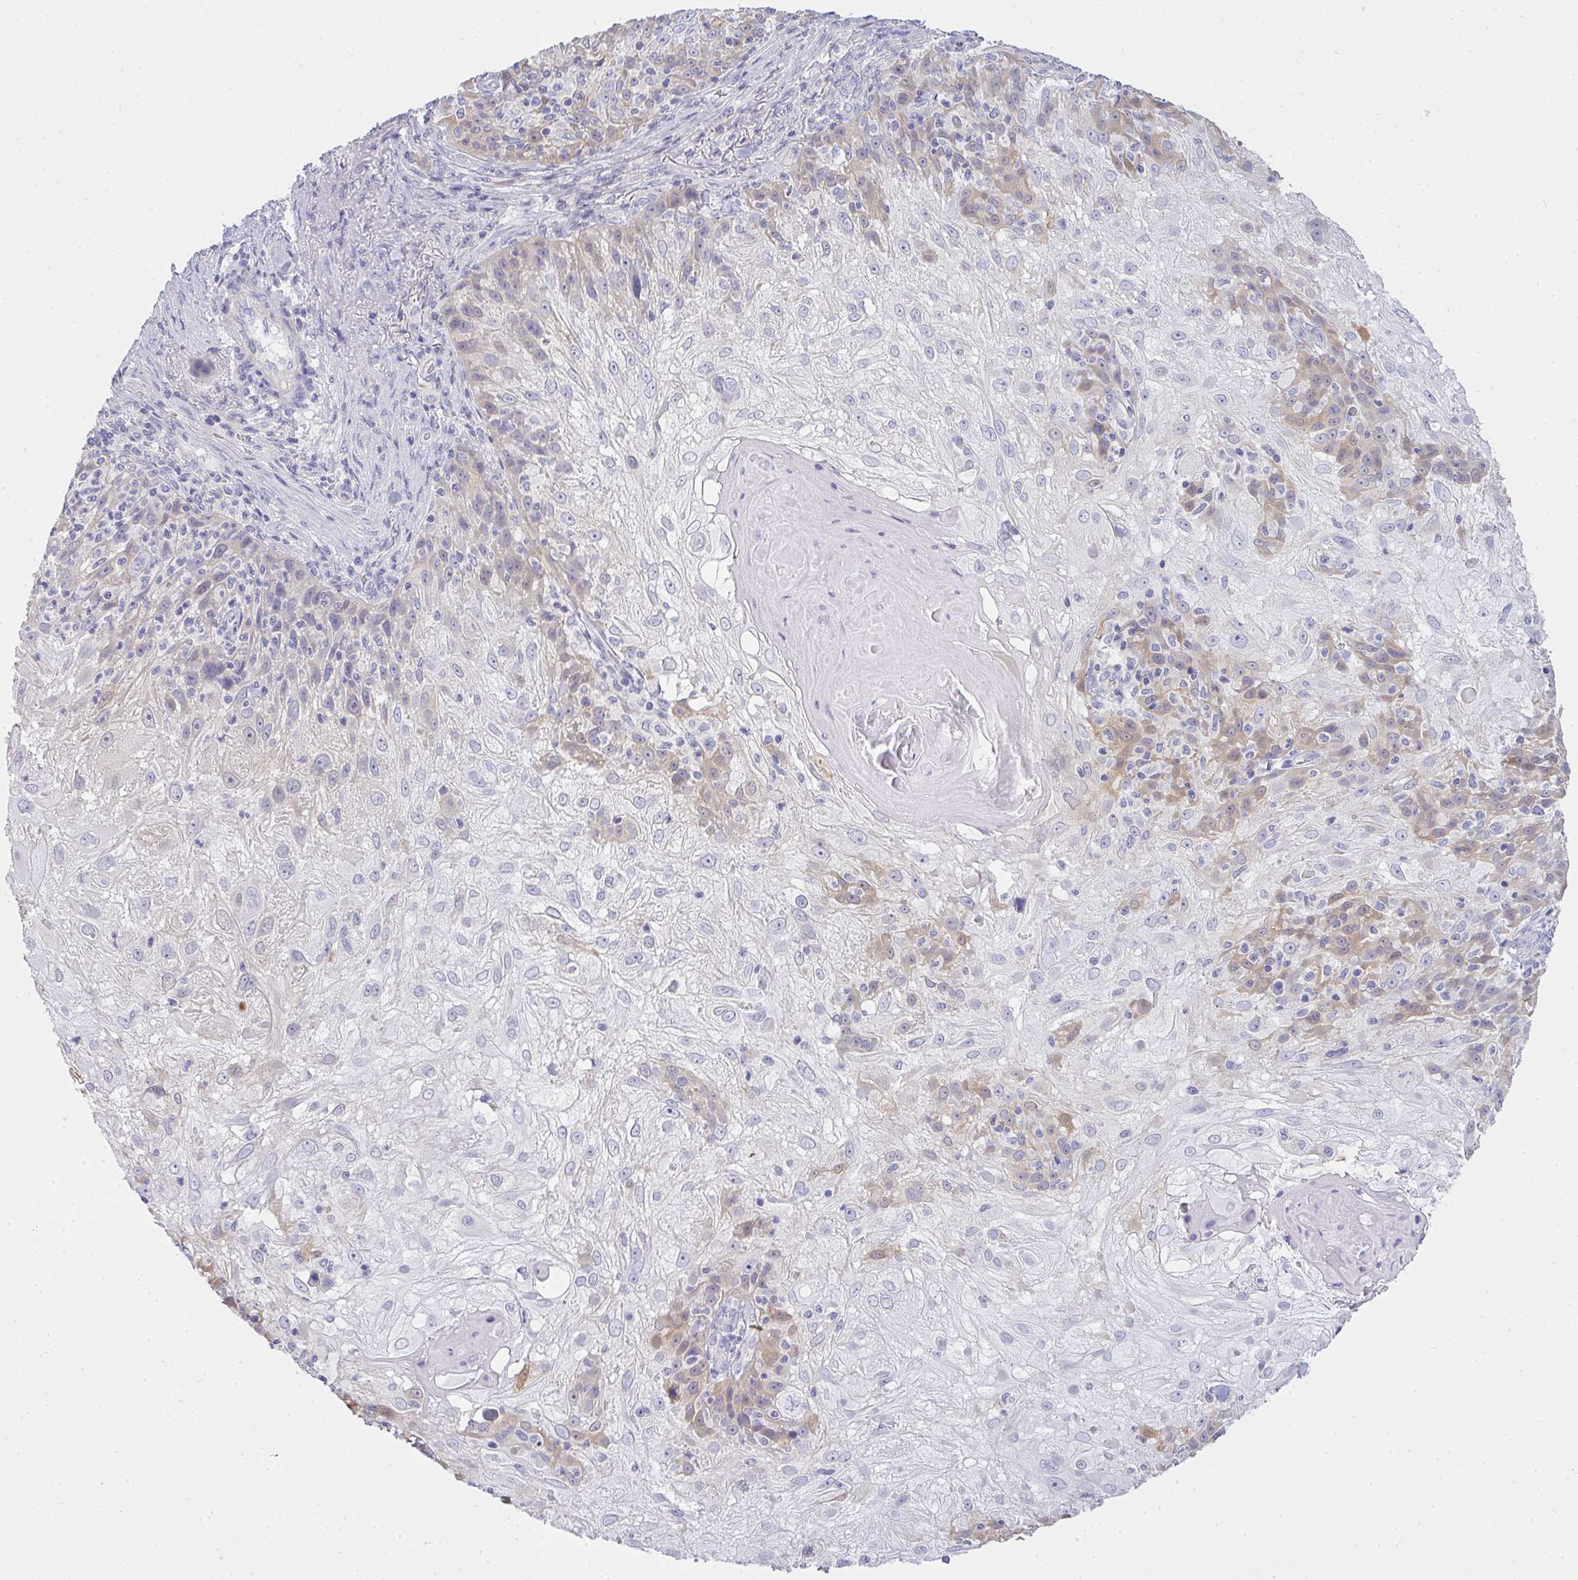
{"staining": {"intensity": "weak", "quantity": "25%-75%", "location": "cytoplasmic/membranous"}, "tissue": "skin cancer", "cell_type": "Tumor cells", "image_type": "cancer", "snomed": [{"axis": "morphology", "description": "Normal tissue, NOS"}, {"axis": "morphology", "description": "Squamous cell carcinoma, NOS"}, {"axis": "topography", "description": "Skin"}], "caption": "Squamous cell carcinoma (skin) stained with immunohistochemistry (IHC) displays weak cytoplasmic/membranous expression in about 25%-75% of tumor cells. (DAB (3,3'-diaminobenzidine) IHC, brown staining for protein, blue staining for nuclei).", "gene": "GSDMB", "patient": {"sex": "female", "age": 83}}